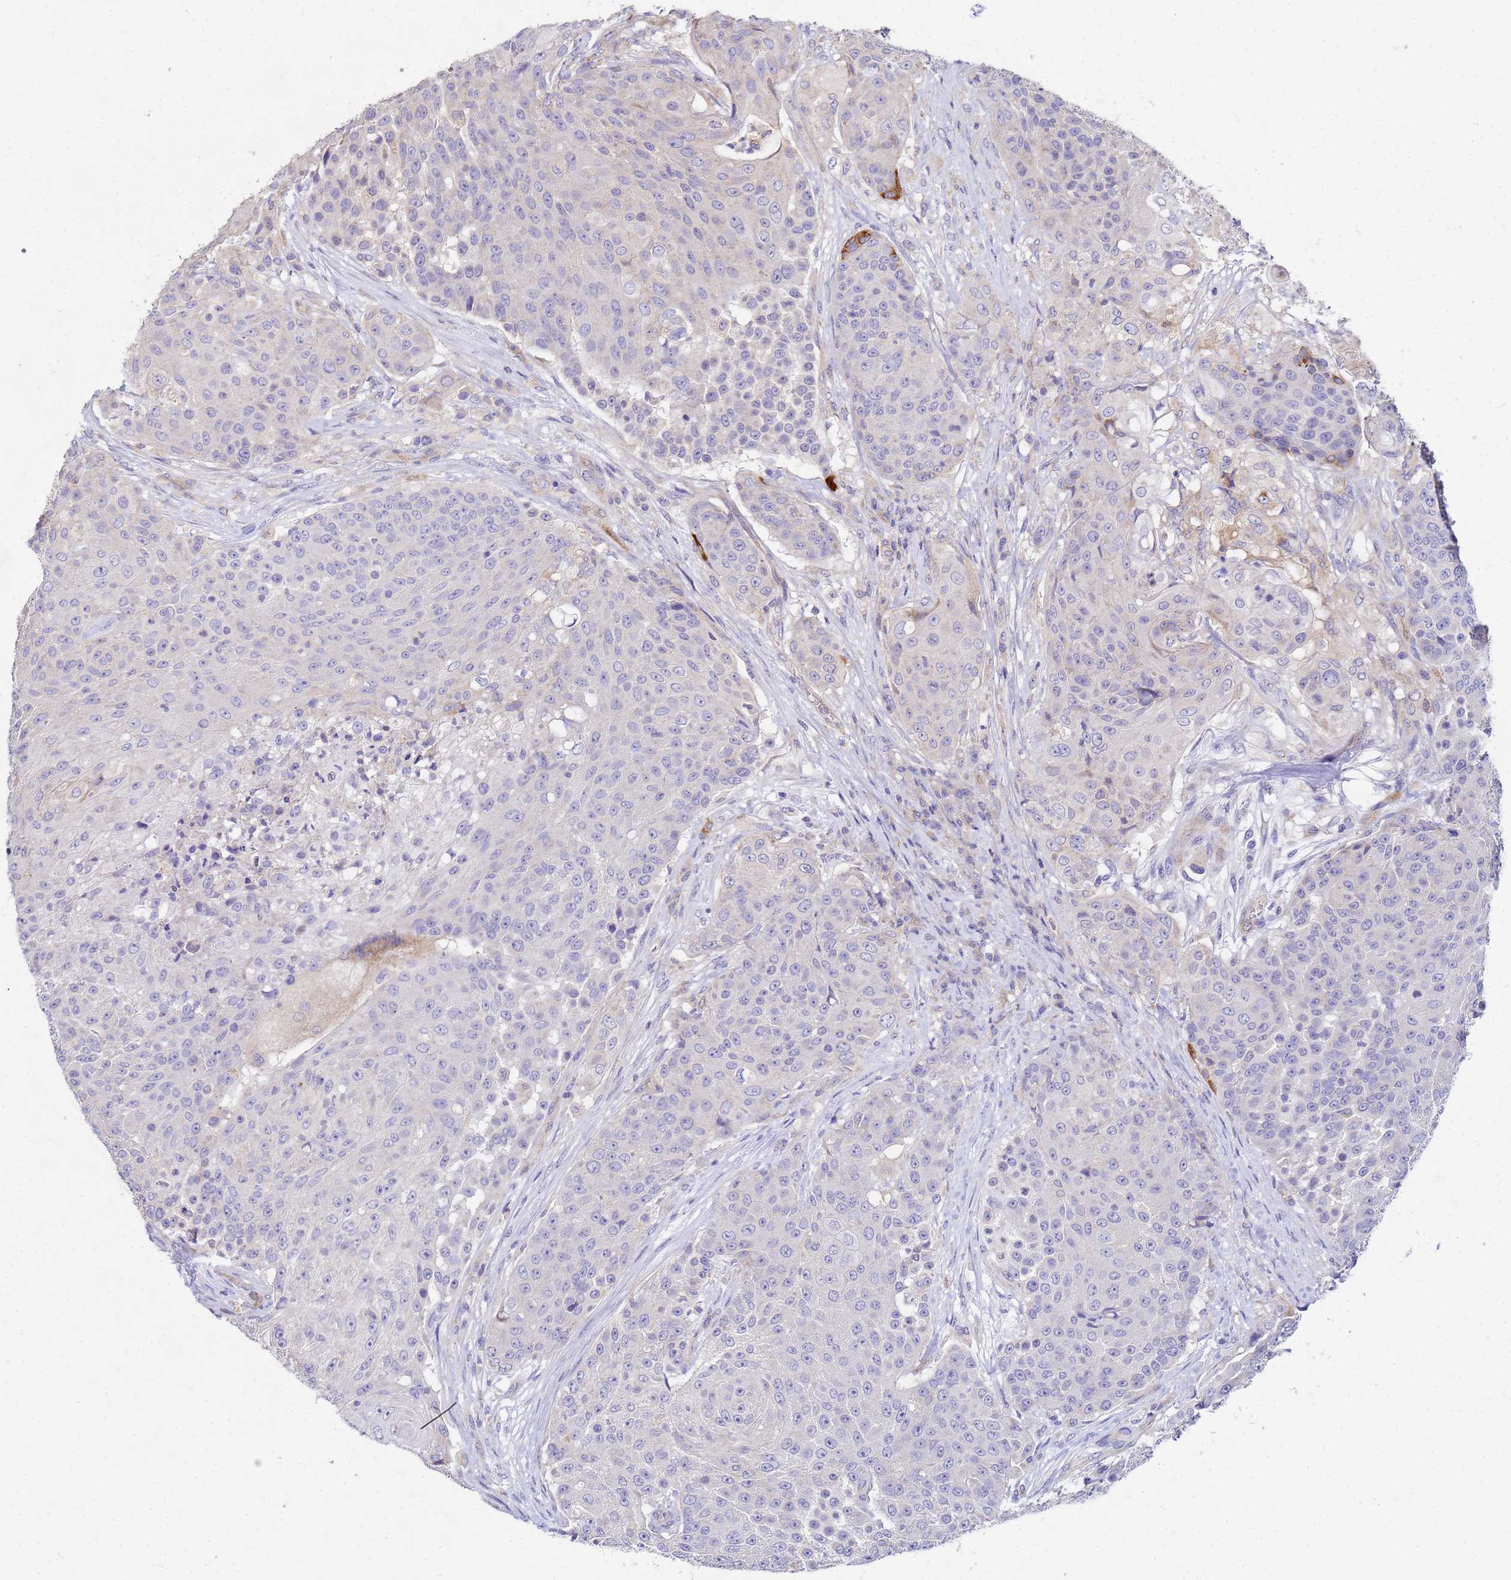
{"staining": {"intensity": "negative", "quantity": "none", "location": "none"}, "tissue": "urothelial cancer", "cell_type": "Tumor cells", "image_type": "cancer", "snomed": [{"axis": "morphology", "description": "Urothelial carcinoma, High grade"}, {"axis": "topography", "description": "Urinary bladder"}], "caption": "Immunohistochemistry histopathology image of neoplastic tissue: human urothelial carcinoma (high-grade) stained with DAB (3,3'-diaminobenzidine) exhibits no significant protein staining in tumor cells.", "gene": "CDC34", "patient": {"sex": "female", "age": 63}}